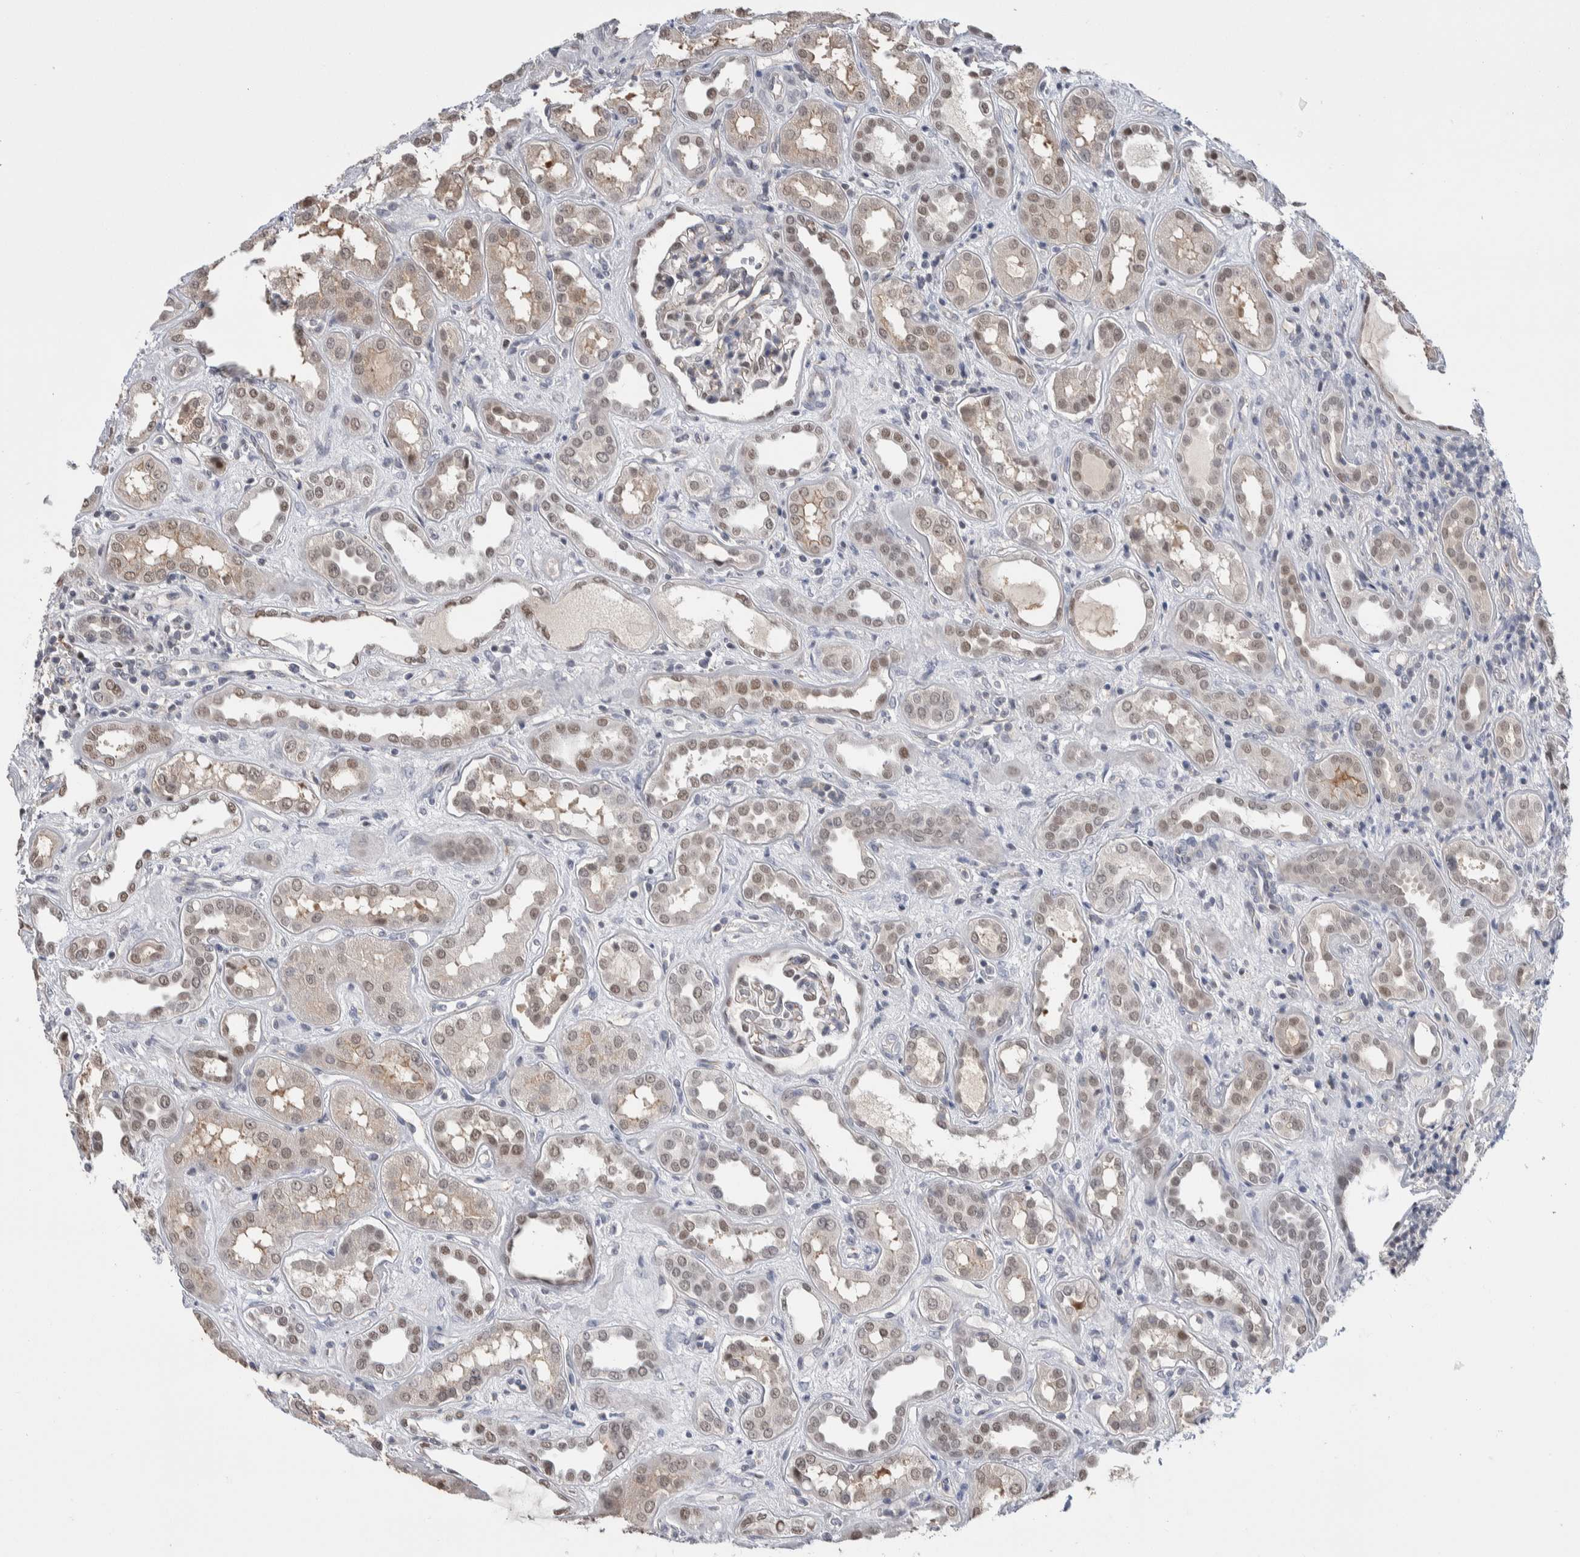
{"staining": {"intensity": "weak", "quantity": "<25%", "location": "nuclear"}, "tissue": "kidney", "cell_type": "Cells in glomeruli", "image_type": "normal", "snomed": [{"axis": "morphology", "description": "Normal tissue, NOS"}, {"axis": "topography", "description": "Kidney"}], "caption": "A high-resolution histopathology image shows immunohistochemistry (IHC) staining of normal kidney, which demonstrates no significant expression in cells in glomeruli.", "gene": "ZBTB49", "patient": {"sex": "male", "age": 59}}